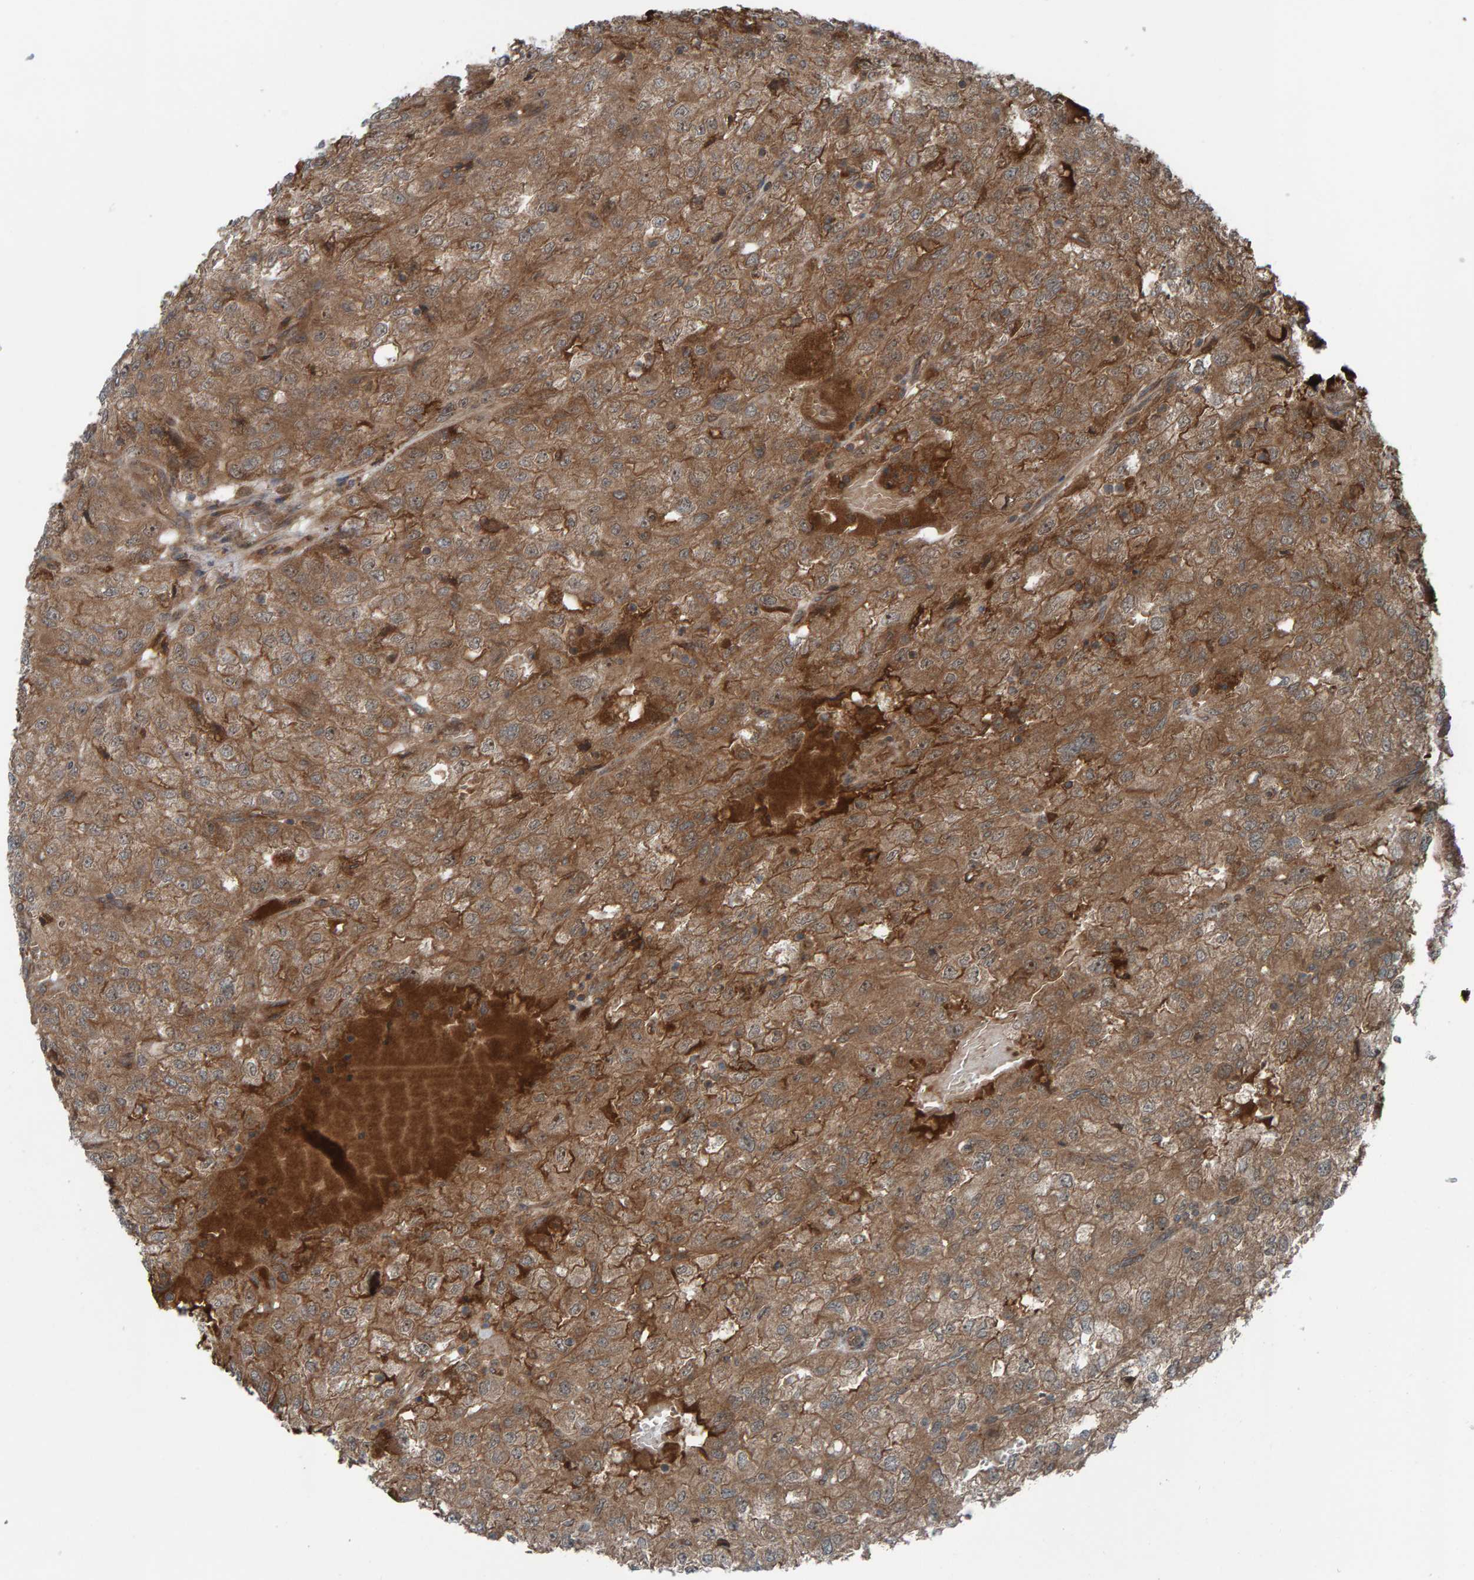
{"staining": {"intensity": "moderate", "quantity": ">75%", "location": "cytoplasmic/membranous"}, "tissue": "renal cancer", "cell_type": "Tumor cells", "image_type": "cancer", "snomed": [{"axis": "morphology", "description": "Adenocarcinoma, NOS"}, {"axis": "topography", "description": "Kidney"}], "caption": "DAB immunohistochemical staining of adenocarcinoma (renal) reveals moderate cytoplasmic/membranous protein staining in about >75% of tumor cells.", "gene": "CUEDC1", "patient": {"sex": "female", "age": 54}}